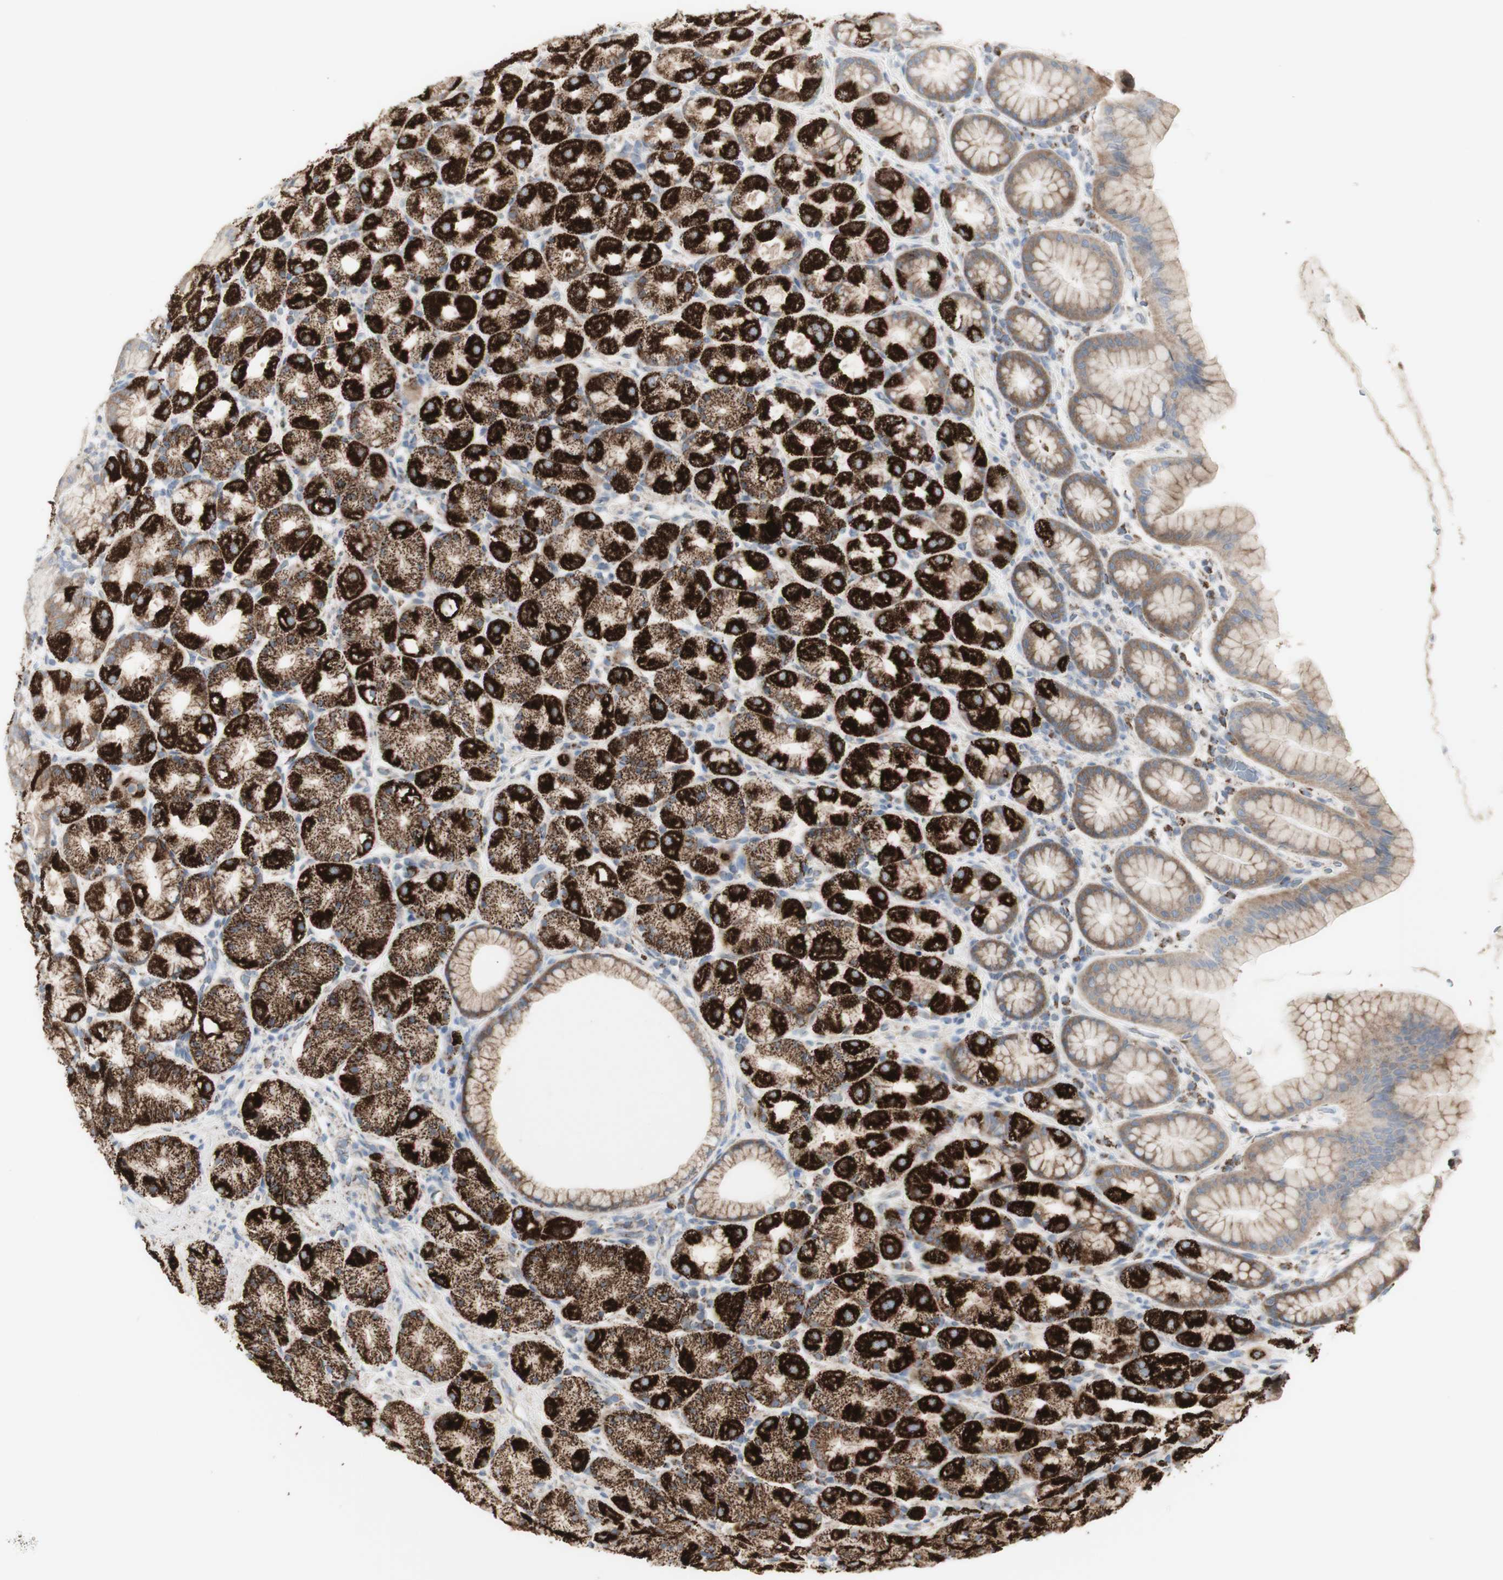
{"staining": {"intensity": "strong", "quantity": "25%-75%", "location": "cytoplasmic/membranous"}, "tissue": "stomach", "cell_type": "Glandular cells", "image_type": "normal", "snomed": [{"axis": "morphology", "description": "Normal tissue, NOS"}, {"axis": "topography", "description": "Stomach, upper"}], "caption": "Immunohistochemistry of unremarkable human stomach demonstrates high levels of strong cytoplasmic/membranous expression in about 25%-75% of glandular cells. The staining is performed using DAB brown chromogen to label protein expression. The nuclei are counter-stained blue using hematoxylin.", "gene": "C3orf52", "patient": {"sex": "male", "age": 68}}